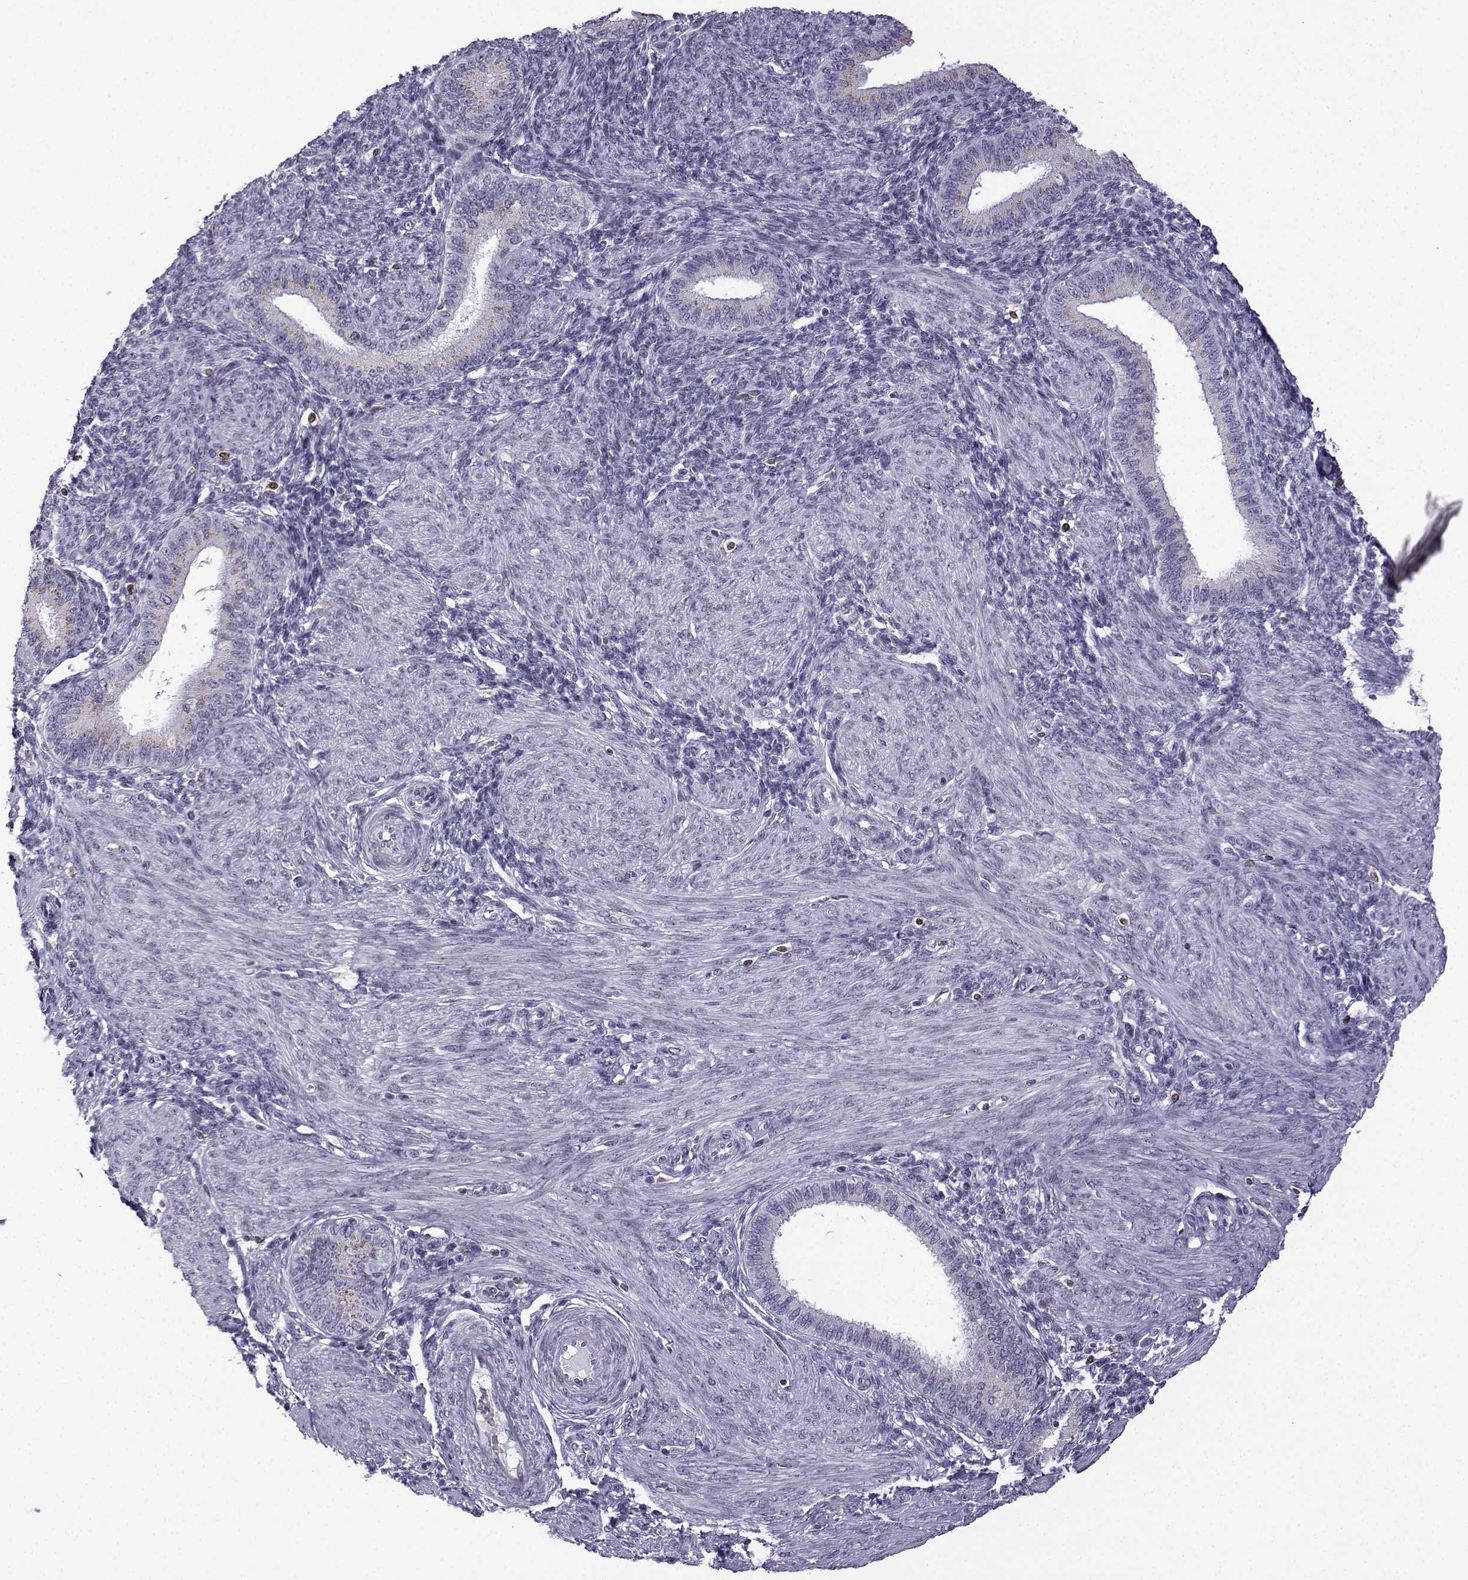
{"staining": {"intensity": "negative", "quantity": "none", "location": "none"}, "tissue": "endometrium", "cell_type": "Cells in endometrial stroma", "image_type": "normal", "snomed": [{"axis": "morphology", "description": "Normal tissue, NOS"}, {"axis": "topography", "description": "Endometrium"}], "caption": "Protein analysis of unremarkable endometrium demonstrates no significant expression in cells in endometrial stroma. Nuclei are stained in blue.", "gene": "HTR7", "patient": {"sex": "female", "age": 39}}